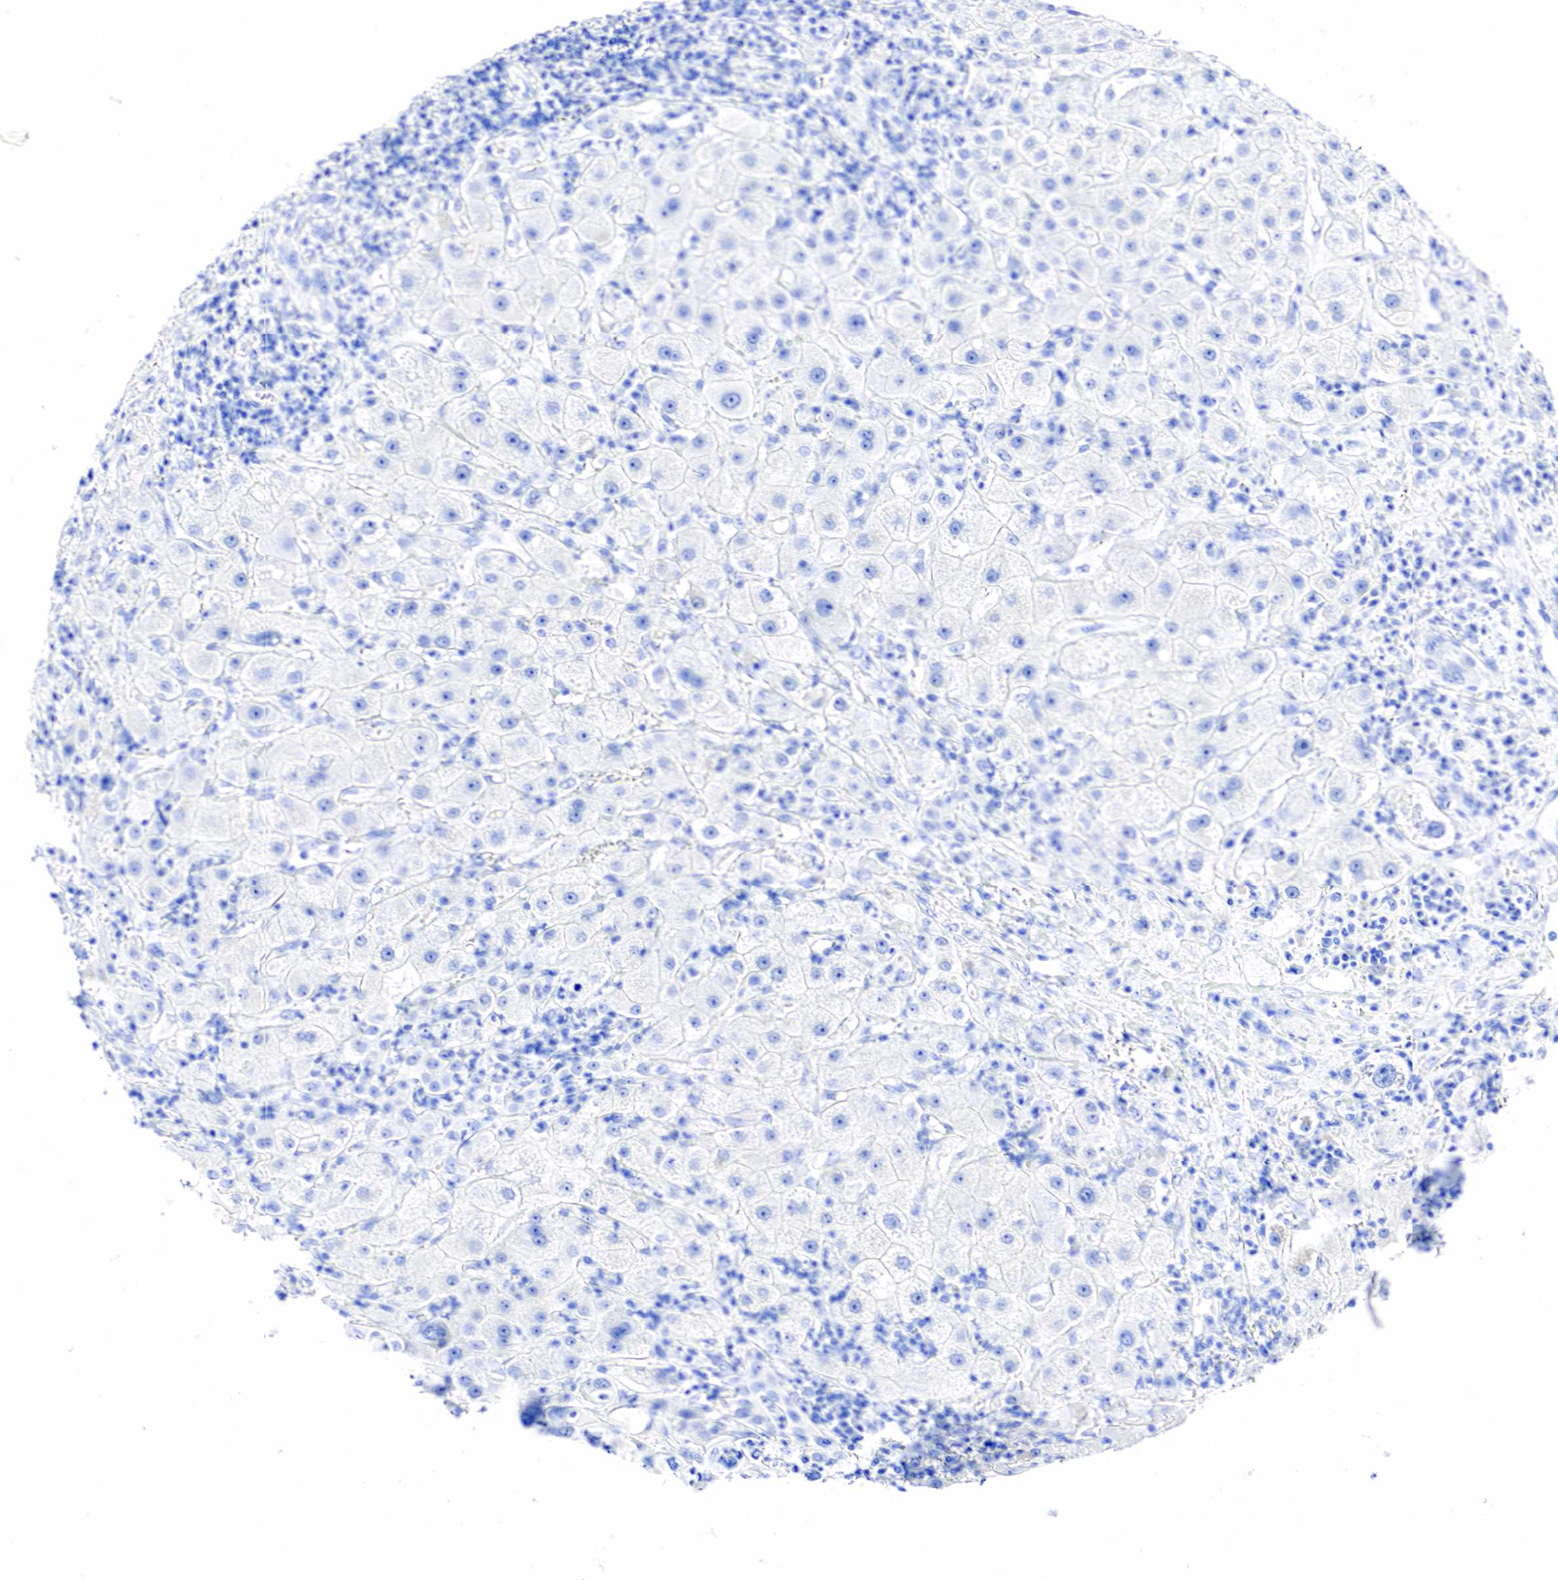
{"staining": {"intensity": "negative", "quantity": "none", "location": "none"}, "tissue": "liver cancer", "cell_type": "Tumor cells", "image_type": "cancer", "snomed": [{"axis": "morphology", "description": "Cholangiocarcinoma"}, {"axis": "topography", "description": "Liver"}], "caption": "IHC image of neoplastic tissue: liver cholangiocarcinoma stained with DAB exhibits no significant protein positivity in tumor cells.", "gene": "CHGA", "patient": {"sex": "female", "age": 79}}